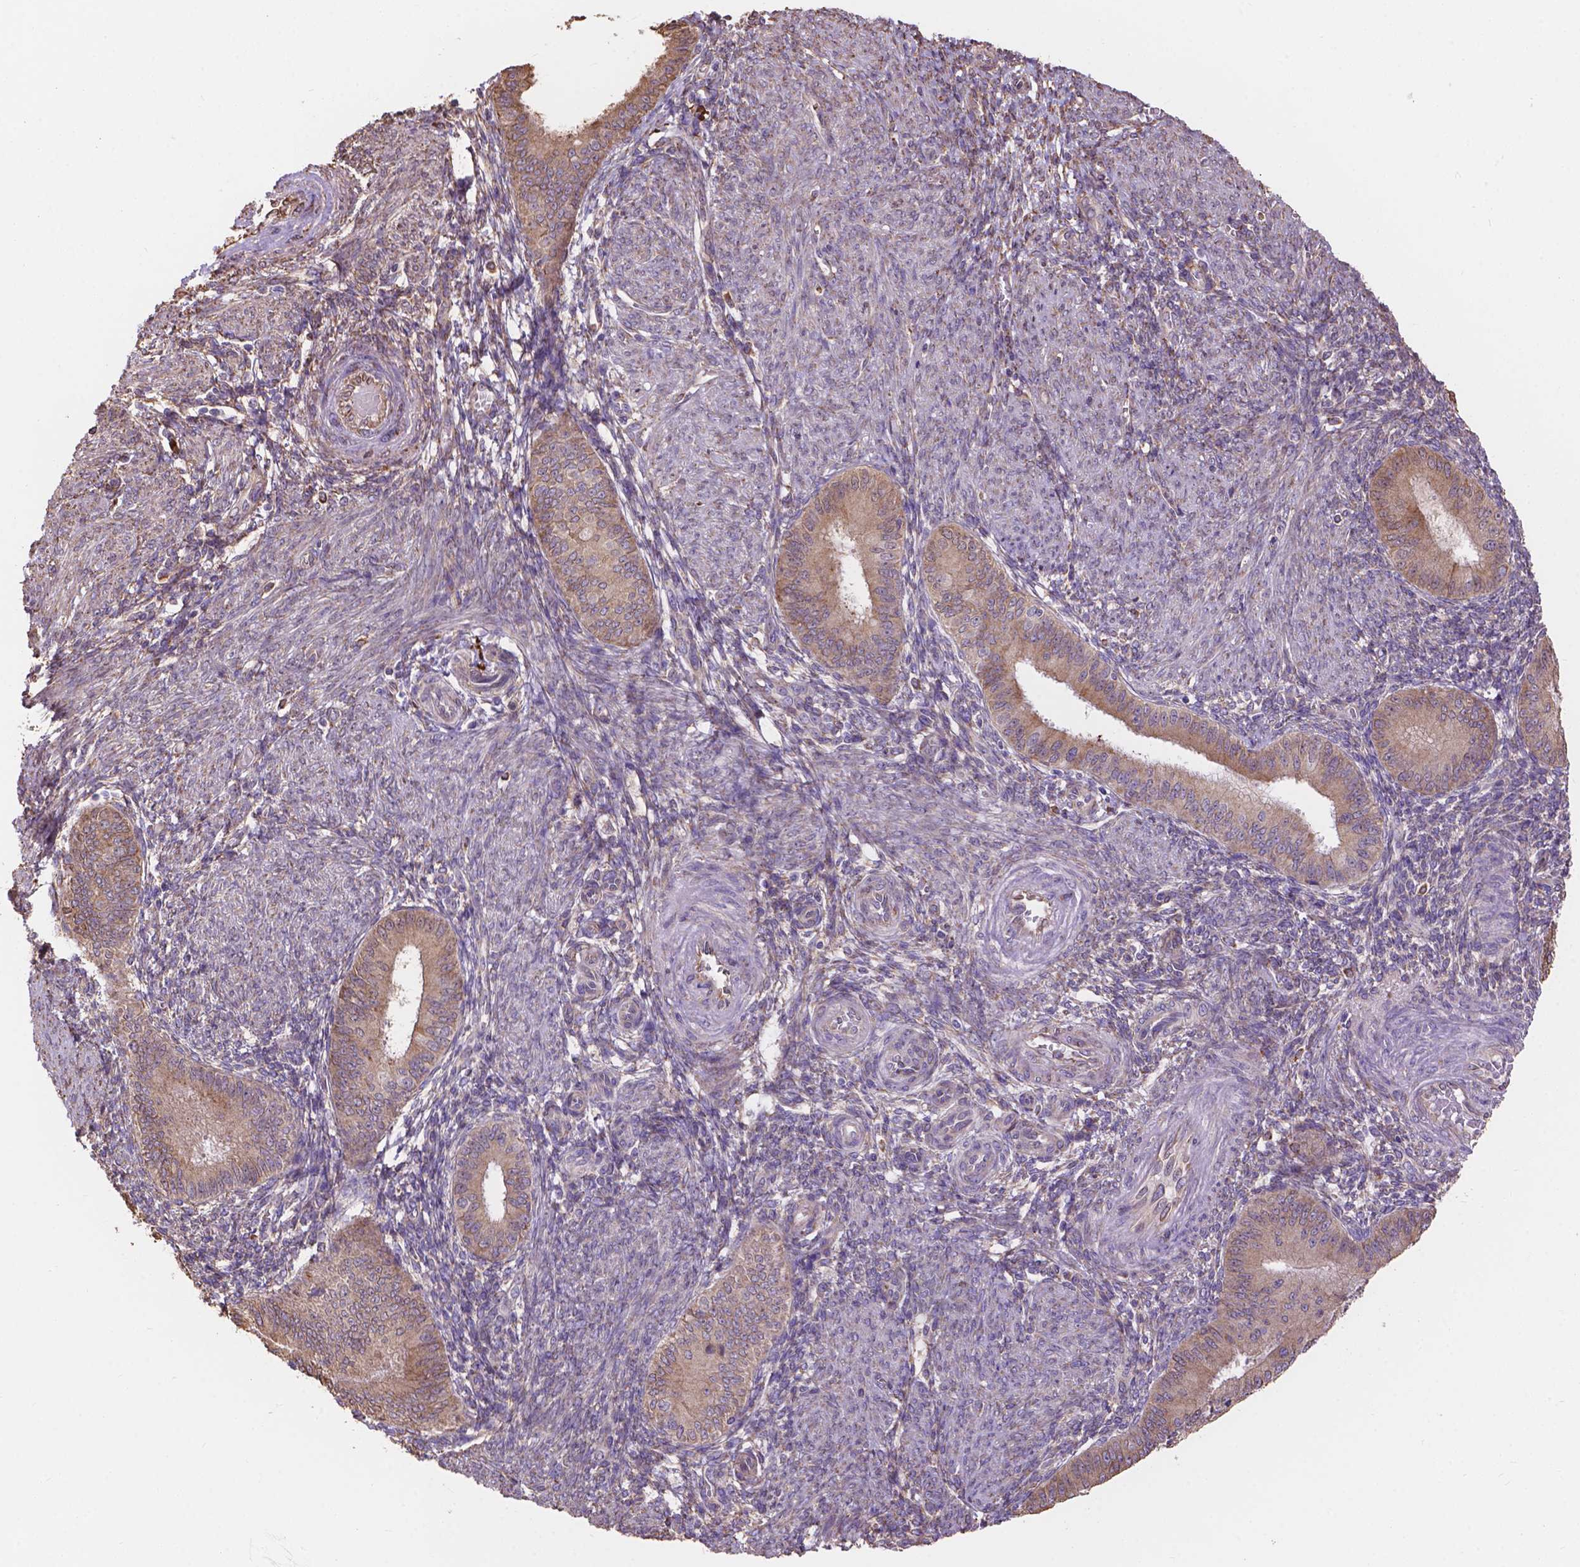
{"staining": {"intensity": "negative", "quantity": "none", "location": "none"}, "tissue": "endometrium", "cell_type": "Cells in endometrial stroma", "image_type": "normal", "snomed": [{"axis": "morphology", "description": "Normal tissue, NOS"}, {"axis": "topography", "description": "Endometrium"}], "caption": "A high-resolution image shows immunohistochemistry (IHC) staining of normal endometrium, which displays no significant positivity in cells in endometrial stroma. (DAB IHC with hematoxylin counter stain).", "gene": "IPO11", "patient": {"sex": "female", "age": 39}}